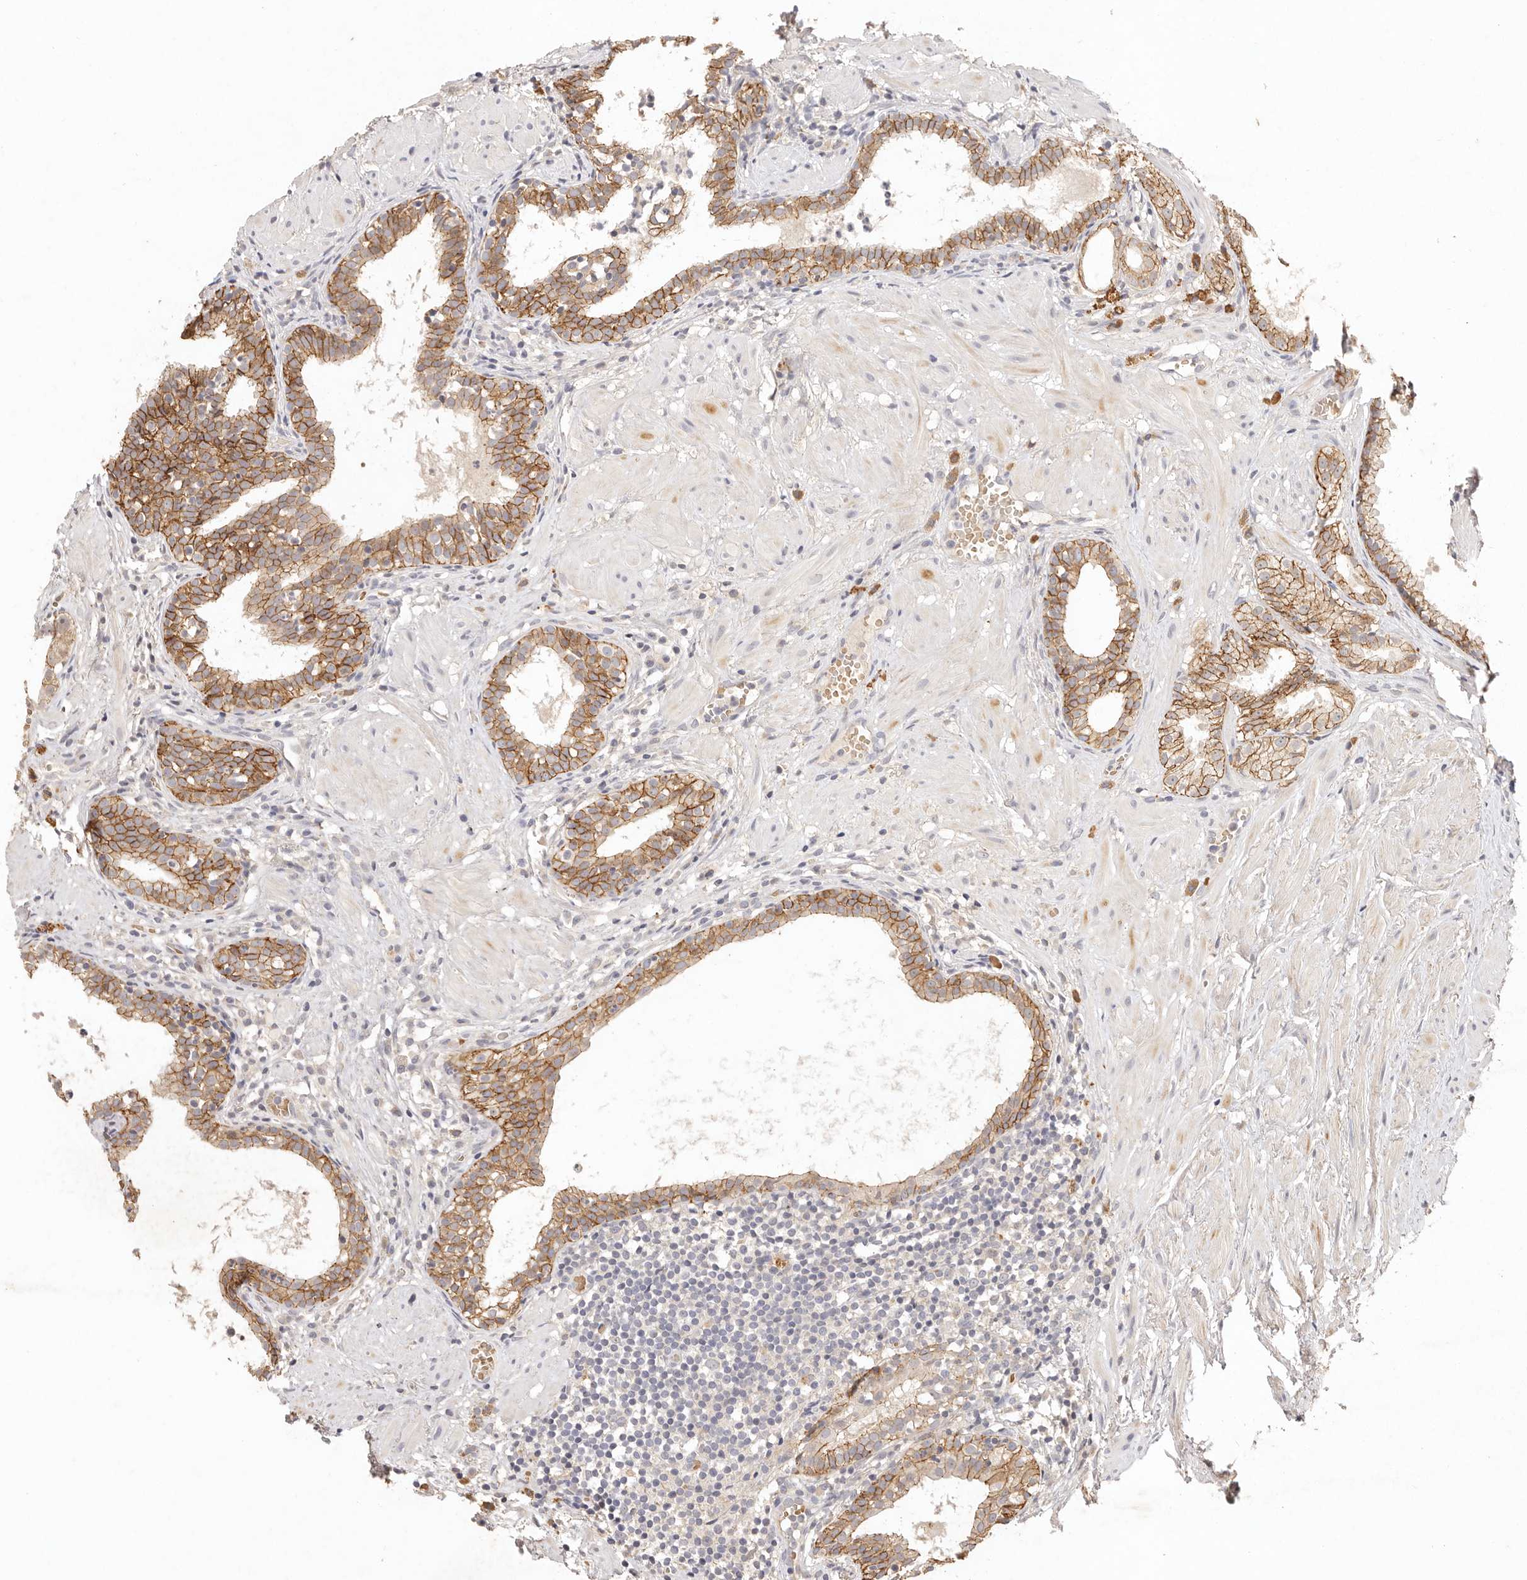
{"staining": {"intensity": "moderate", "quantity": ">75%", "location": "cytoplasmic/membranous"}, "tissue": "prostate cancer", "cell_type": "Tumor cells", "image_type": "cancer", "snomed": [{"axis": "morphology", "description": "Adenocarcinoma, Low grade"}, {"axis": "topography", "description": "Prostate"}], "caption": "Protein expression analysis of human prostate cancer (low-grade adenocarcinoma) reveals moderate cytoplasmic/membranous expression in about >75% of tumor cells. (brown staining indicates protein expression, while blue staining denotes nuclei).", "gene": "CXADR", "patient": {"sex": "male", "age": 88}}